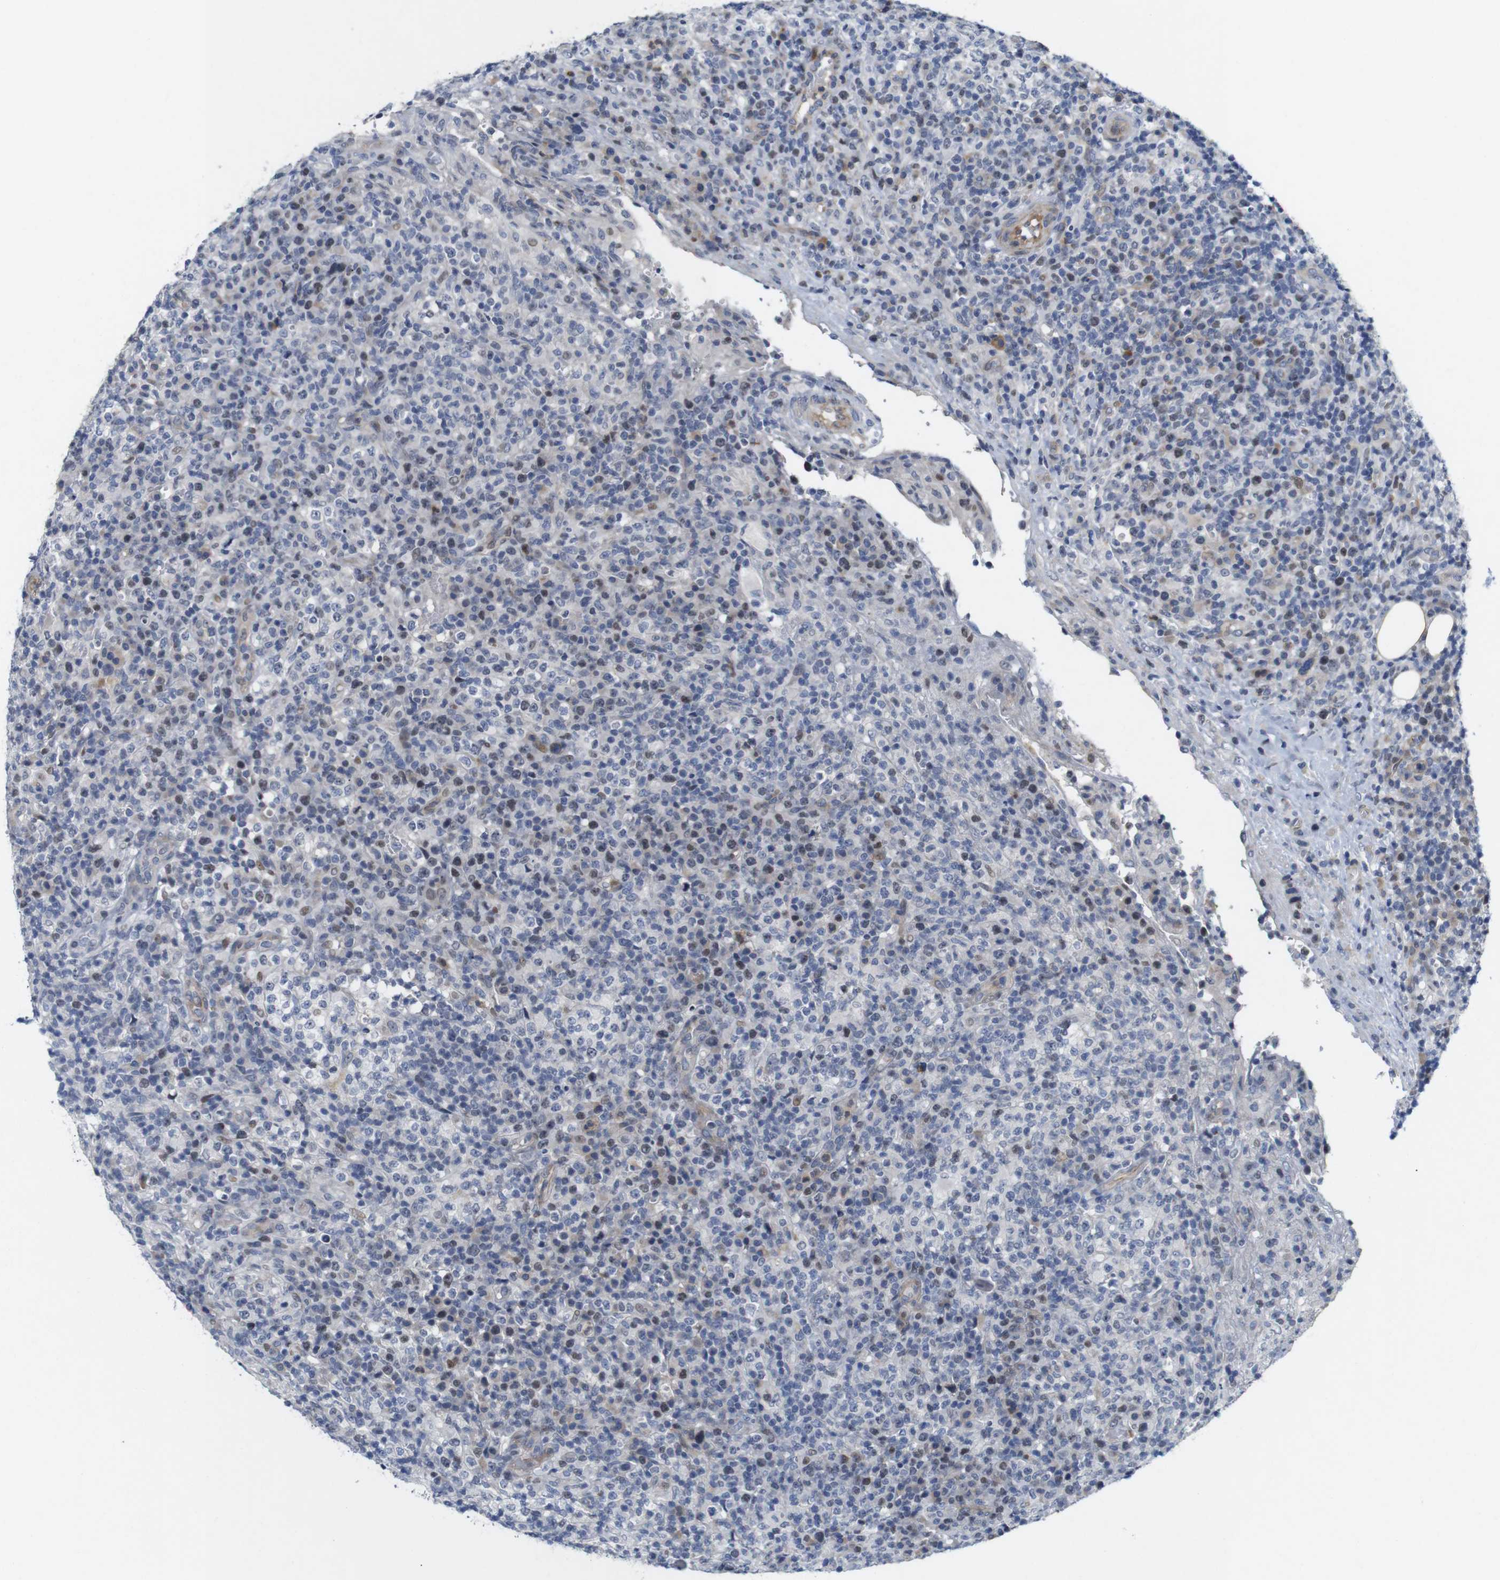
{"staining": {"intensity": "weak", "quantity": "25%-75%", "location": "nuclear"}, "tissue": "lymphoma", "cell_type": "Tumor cells", "image_type": "cancer", "snomed": [{"axis": "morphology", "description": "Malignant lymphoma, non-Hodgkin's type, High grade"}, {"axis": "topography", "description": "Lymph node"}], "caption": "Immunohistochemistry (IHC) (DAB (3,3'-diaminobenzidine)) staining of malignant lymphoma, non-Hodgkin's type (high-grade) displays weak nuclear protein expression in about 25%-75% of tumor cells.", "gene": "CYB561", "patient": {"sex": "female", "age": 76}}